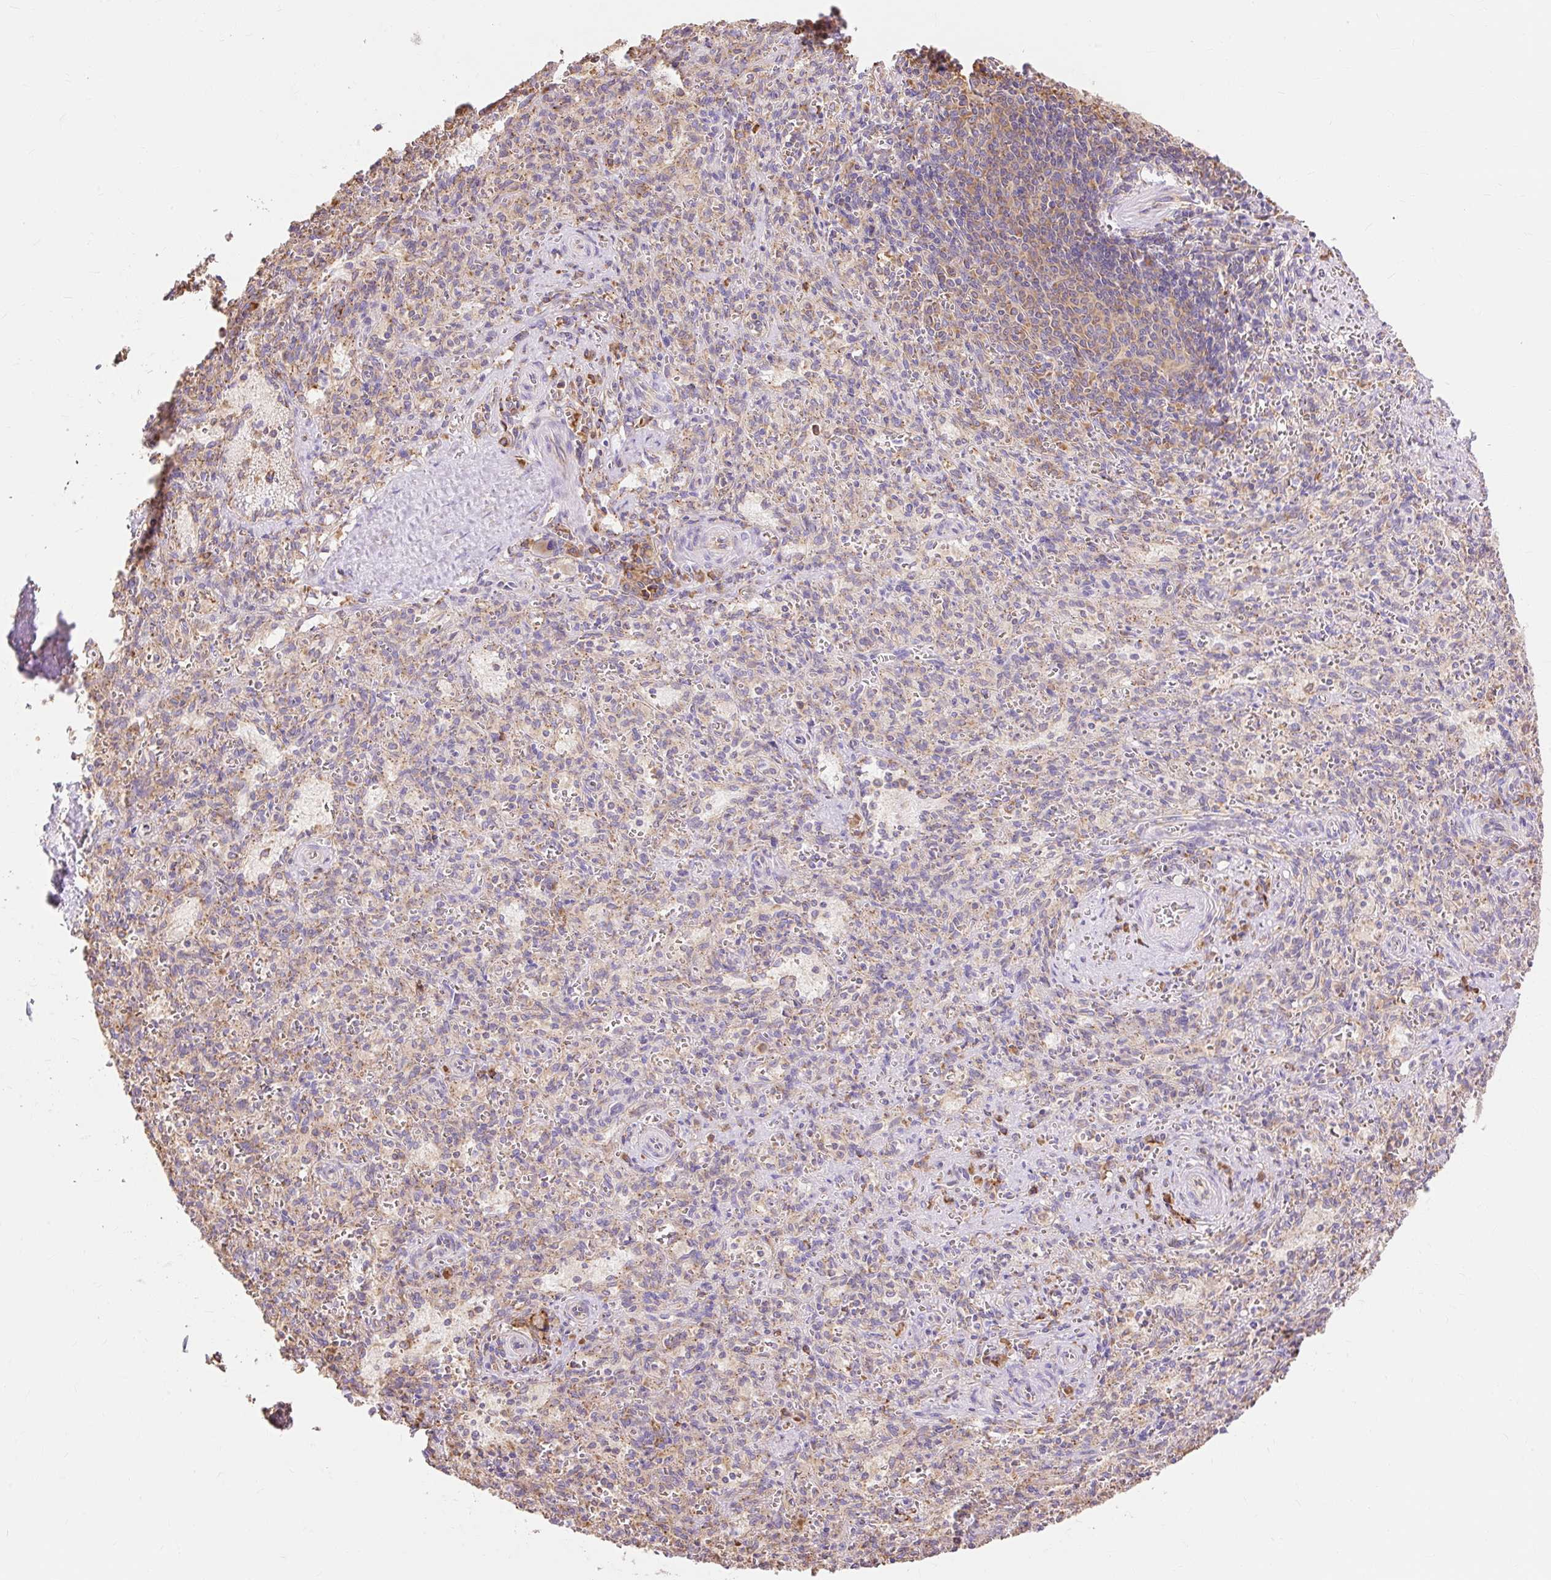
{"staining": {"intensity": "weak", "quantity": "25%-75%", "location": "cytoplasmic/membranous"}, "tissue": "spleen", "cell_type": "Cells in red pulp", "image_type": "normal", "snomed": [{"axis": "morphology", "description": "Normal tissue, NOS"}, {"axis": "topography", "description": "Spleen"}], "caption": "Immunohistochemical staining of normal human spleen demonstrates weak cytoplasmic/membranous protein staining in about 25%-75% of cells in red pulp. Nuclei are stained in blue.", "gene": "ENSG00000260836", "patient": {"sex": "female", "age": 26}}